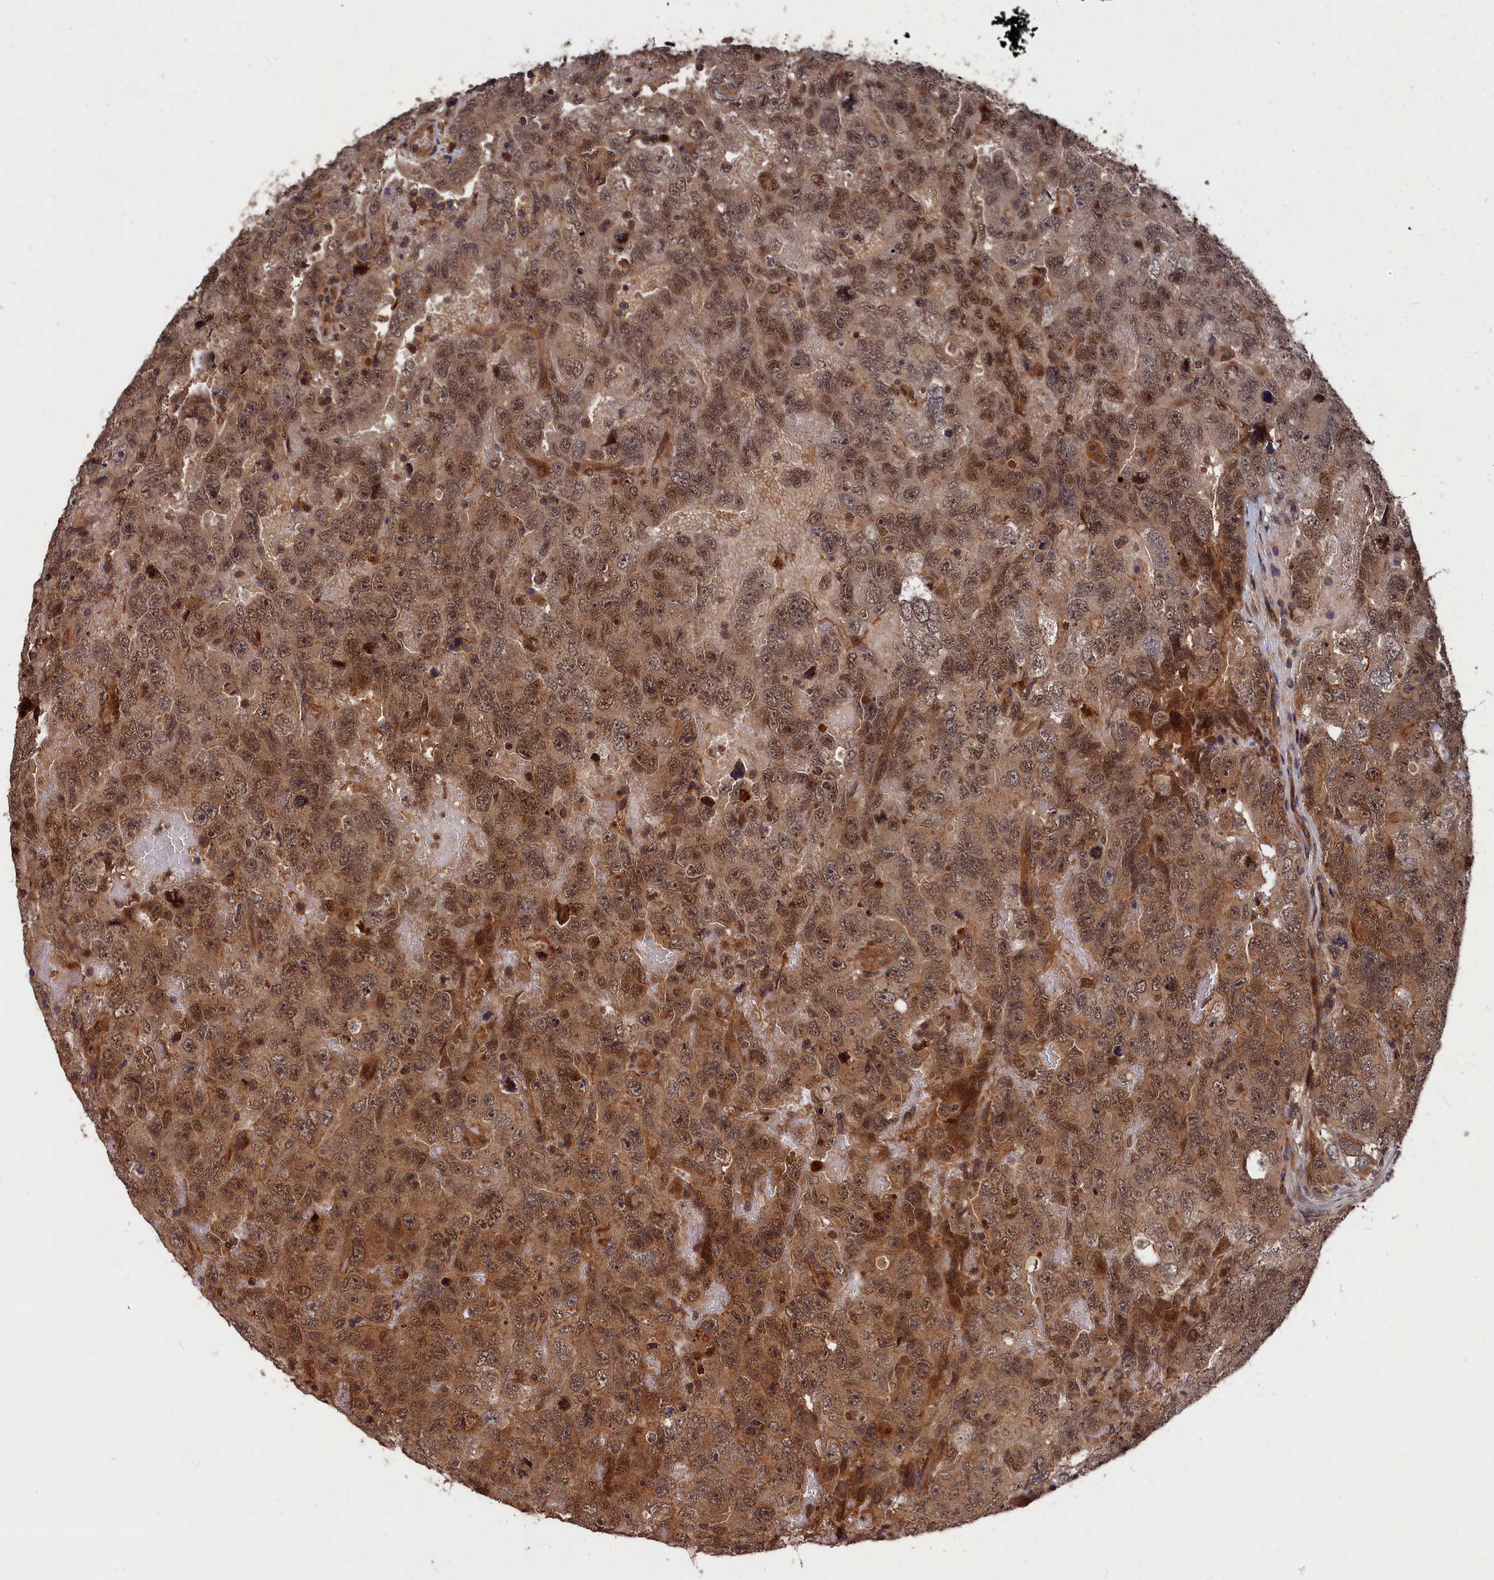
{"staining": {"intensity": "moderate", "quantity": ">75%", "location": "cytoplasmic/membranous,nuclear"}, "tissue": "testis cancer", "cell_type": "Tumor cells", "image_type": "cancer", "snomed": [{"axis": "morphology", "description": "Carcinoma, Embryonal, NOS"}, {"axis": "topography", "description": "Testis"}], "caption": "A medium amount of moderate cytoplasmic/membranous and nuclear staining is appreciated in about >75% of tumor cells in embryonal carcinoma (testis) tissue. (brown staining indicates protein expression, while blue staining denotes nuclei).", "gene": "RMI2", "patient": {"sex": "male", "age": 45}}